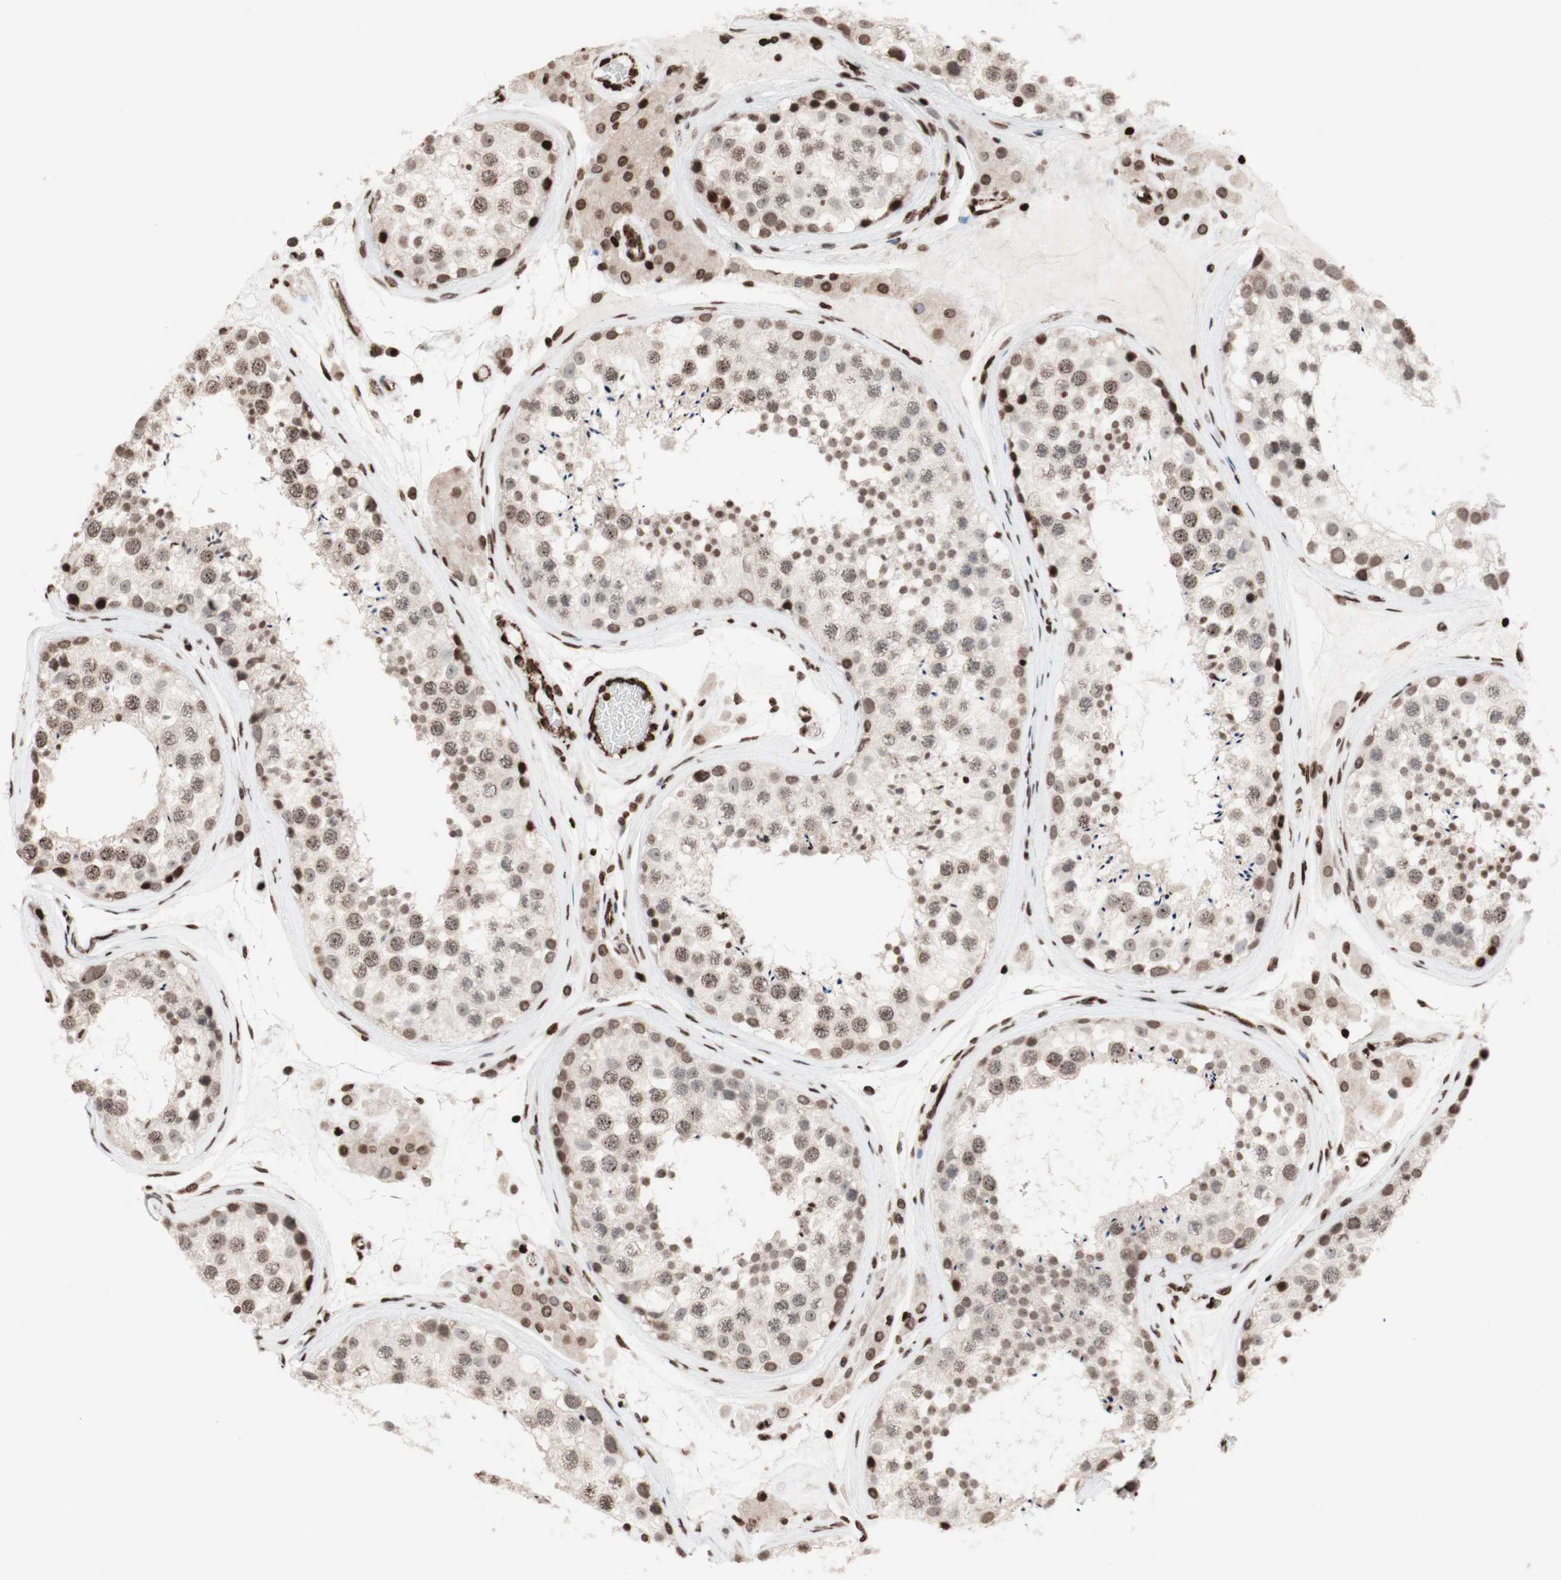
{"staining": {"intensity": "moderate", "quantity": ">75%", "location": "nuclear"}, "tissue": "testis", "cell_type": "Cells in seminiferous ducts", "image_type": "normal", "snomed": [{"axis": "morphology", "description": "Normal tissue, NOS"}, {"axis": "topography", "description": "Testis"}], "caption": "IHC (DAB) staining of benign testis displays moderate nuclear protein staining in approximately >75% of cells in seminiferous ducts. Using DAB (brown) and hematoxylin (blue) stains, captured at high magnification using brightfield microscopy.", "gene": "NCAPD2", "patient": {"sex": "male", "age": 46}}